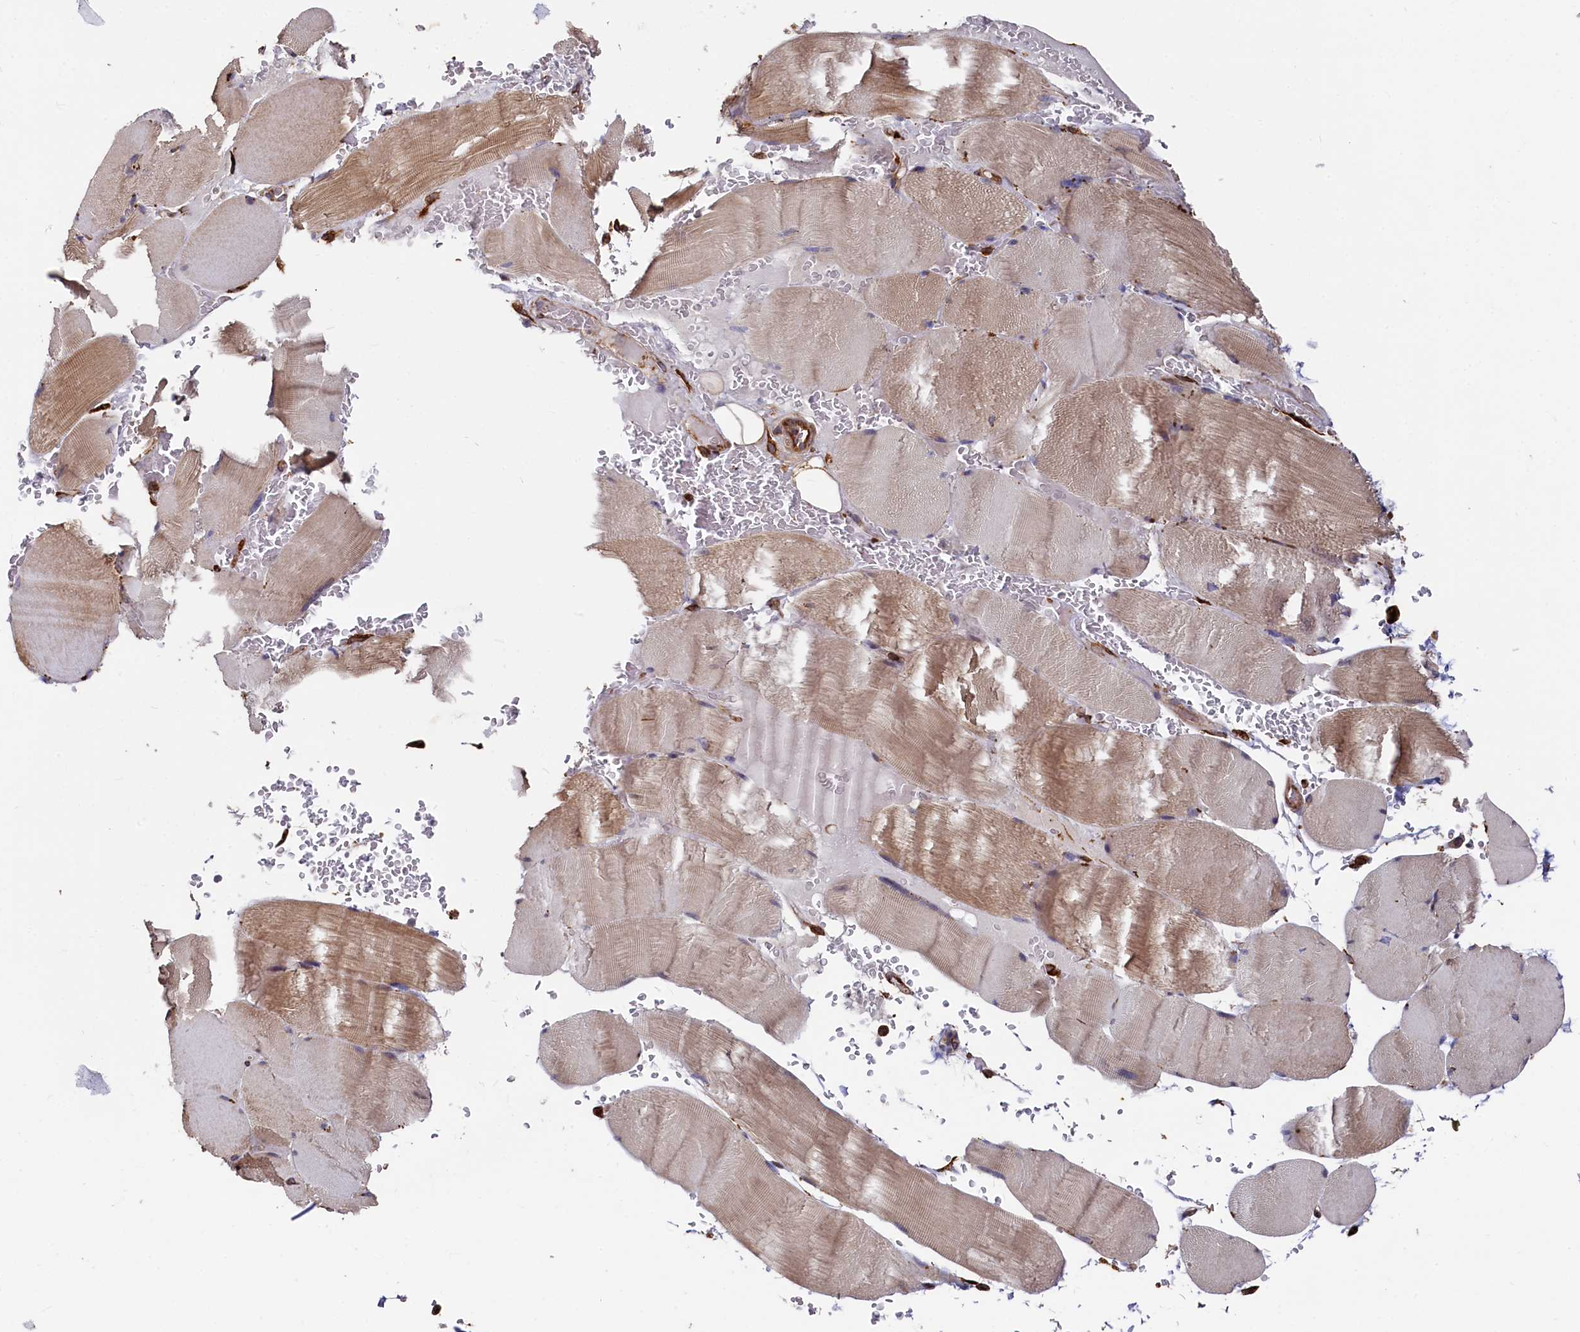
{"staining": {"intensity": "weak", "quantity": "25%-75%", "location": "cytoplasmic/membranous"}, "tissue": "skeletal muscle", "cell_type": "Myocytes", "image_type": "normal", "snomed": [{"axis": "morphology", "description": "Normal tissue, NOS"}, {"axis": "topography", "description": "Skeletal muscle"}, {"axis": "topography", "description": "Head-Neck"}], "caption": "Immunohistochemical staining of normal skeletal muscle reveals weak cytoplasmic/membranous protein positivity in approximately 25%-75% of myocytes. The protein is stained brown, and the nuclei are stained in blue (DAB (3,3'-diaminobenzidine) IHC with brightfield microscopy, high magnification).", "gene": "NEURL1B", "patient": {"sex": "male", "age": 66}}